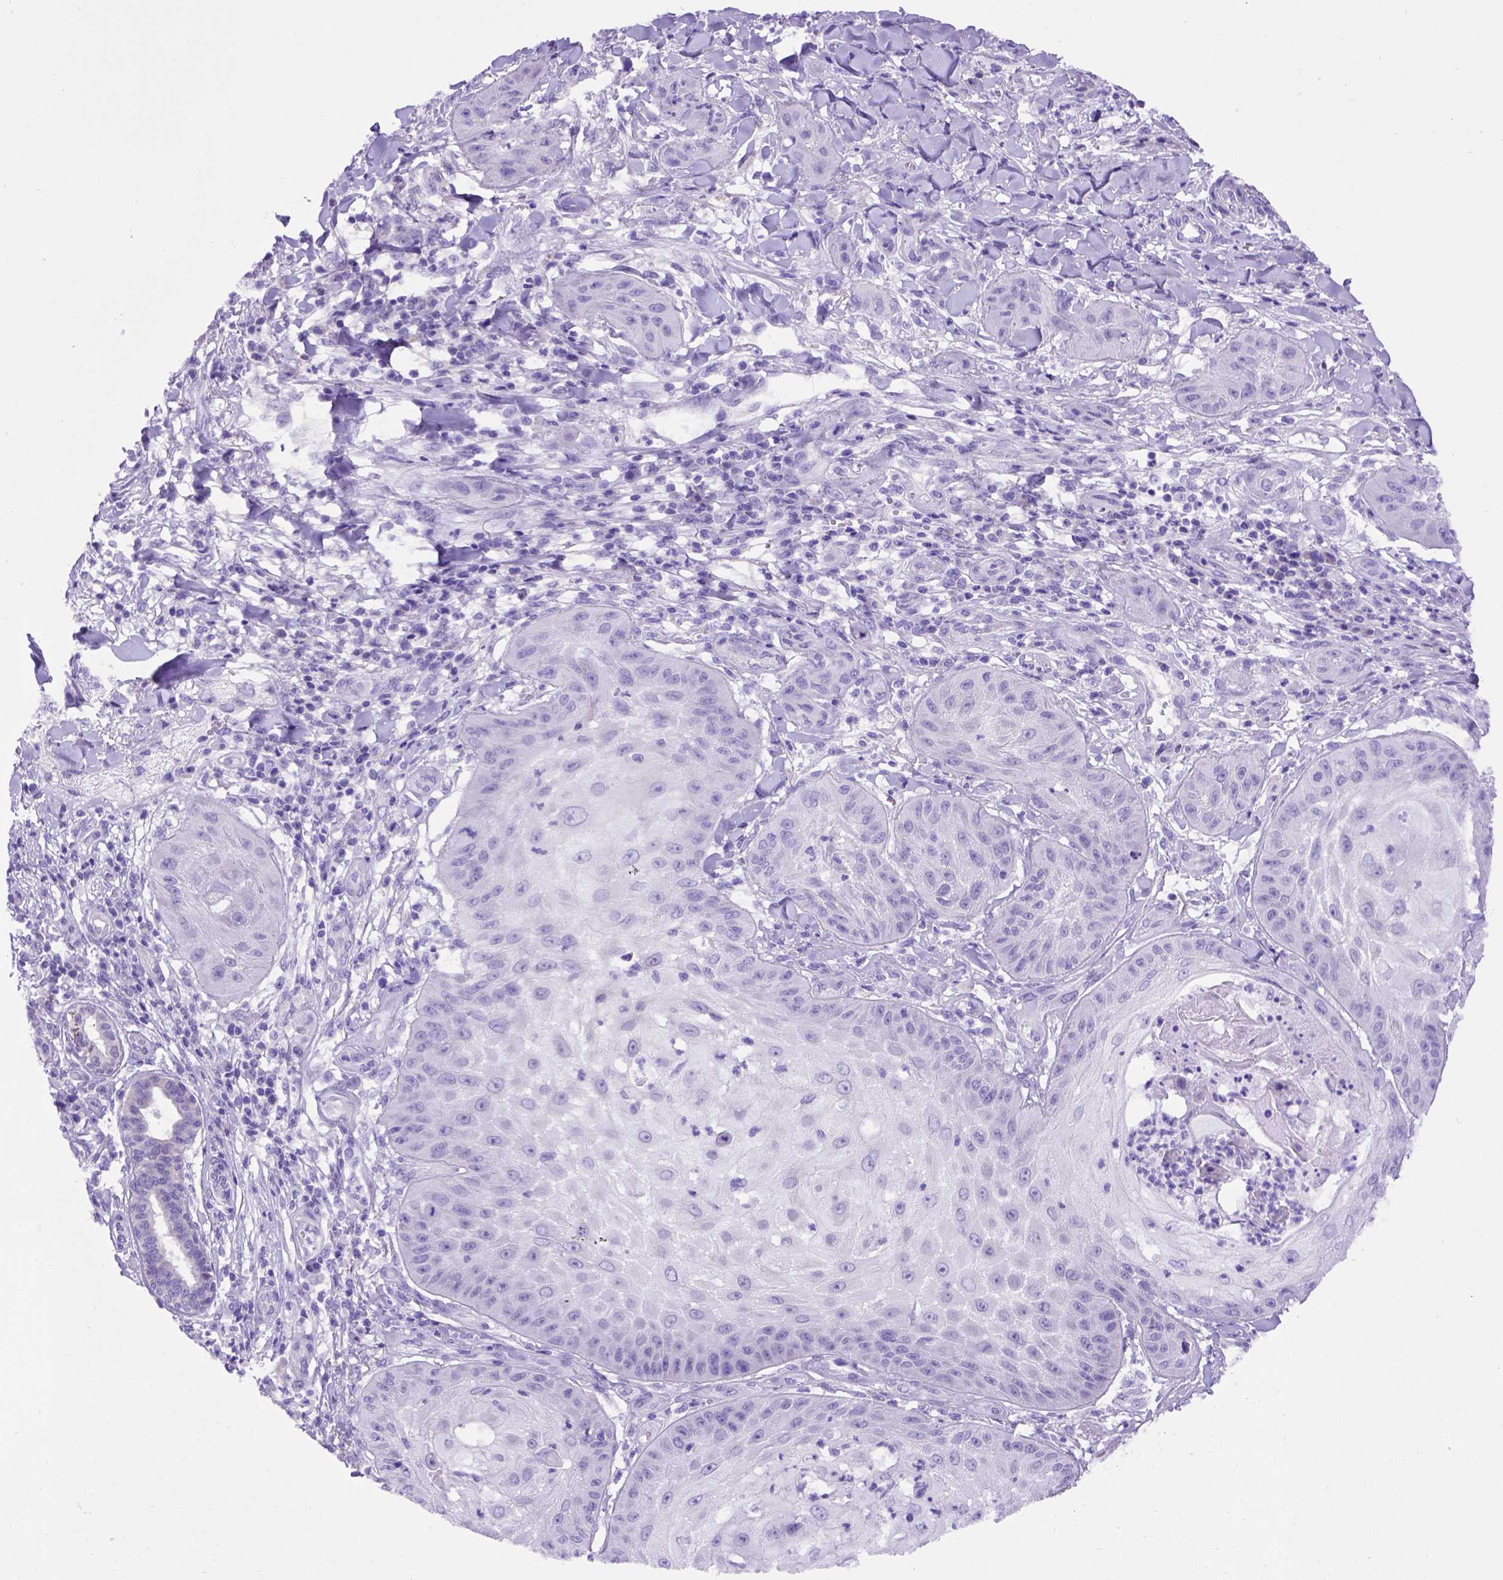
{"staining": {"intensity": "negative", "quantity": "none", "location": "none"}, "tissue": "skin cancer", "cell_type": "Tumor cells", "image_type": "cancer", "snomed": [{"axis": "morphology", "description": "Squamous cell carcinoma, NOS"}, {"axis": "topography", "description": "Skin"}], "caption": "IHC micrograph of neoplastic tissue: skin squamous cell carcinoma stained with DAB (3,3'-diaminobenzidine) displays no significant protein staining in tumor cells. Nuclei are stained in blue.", "gene": "FOXI1", "patient": {"sex": "male", "age": 70}}